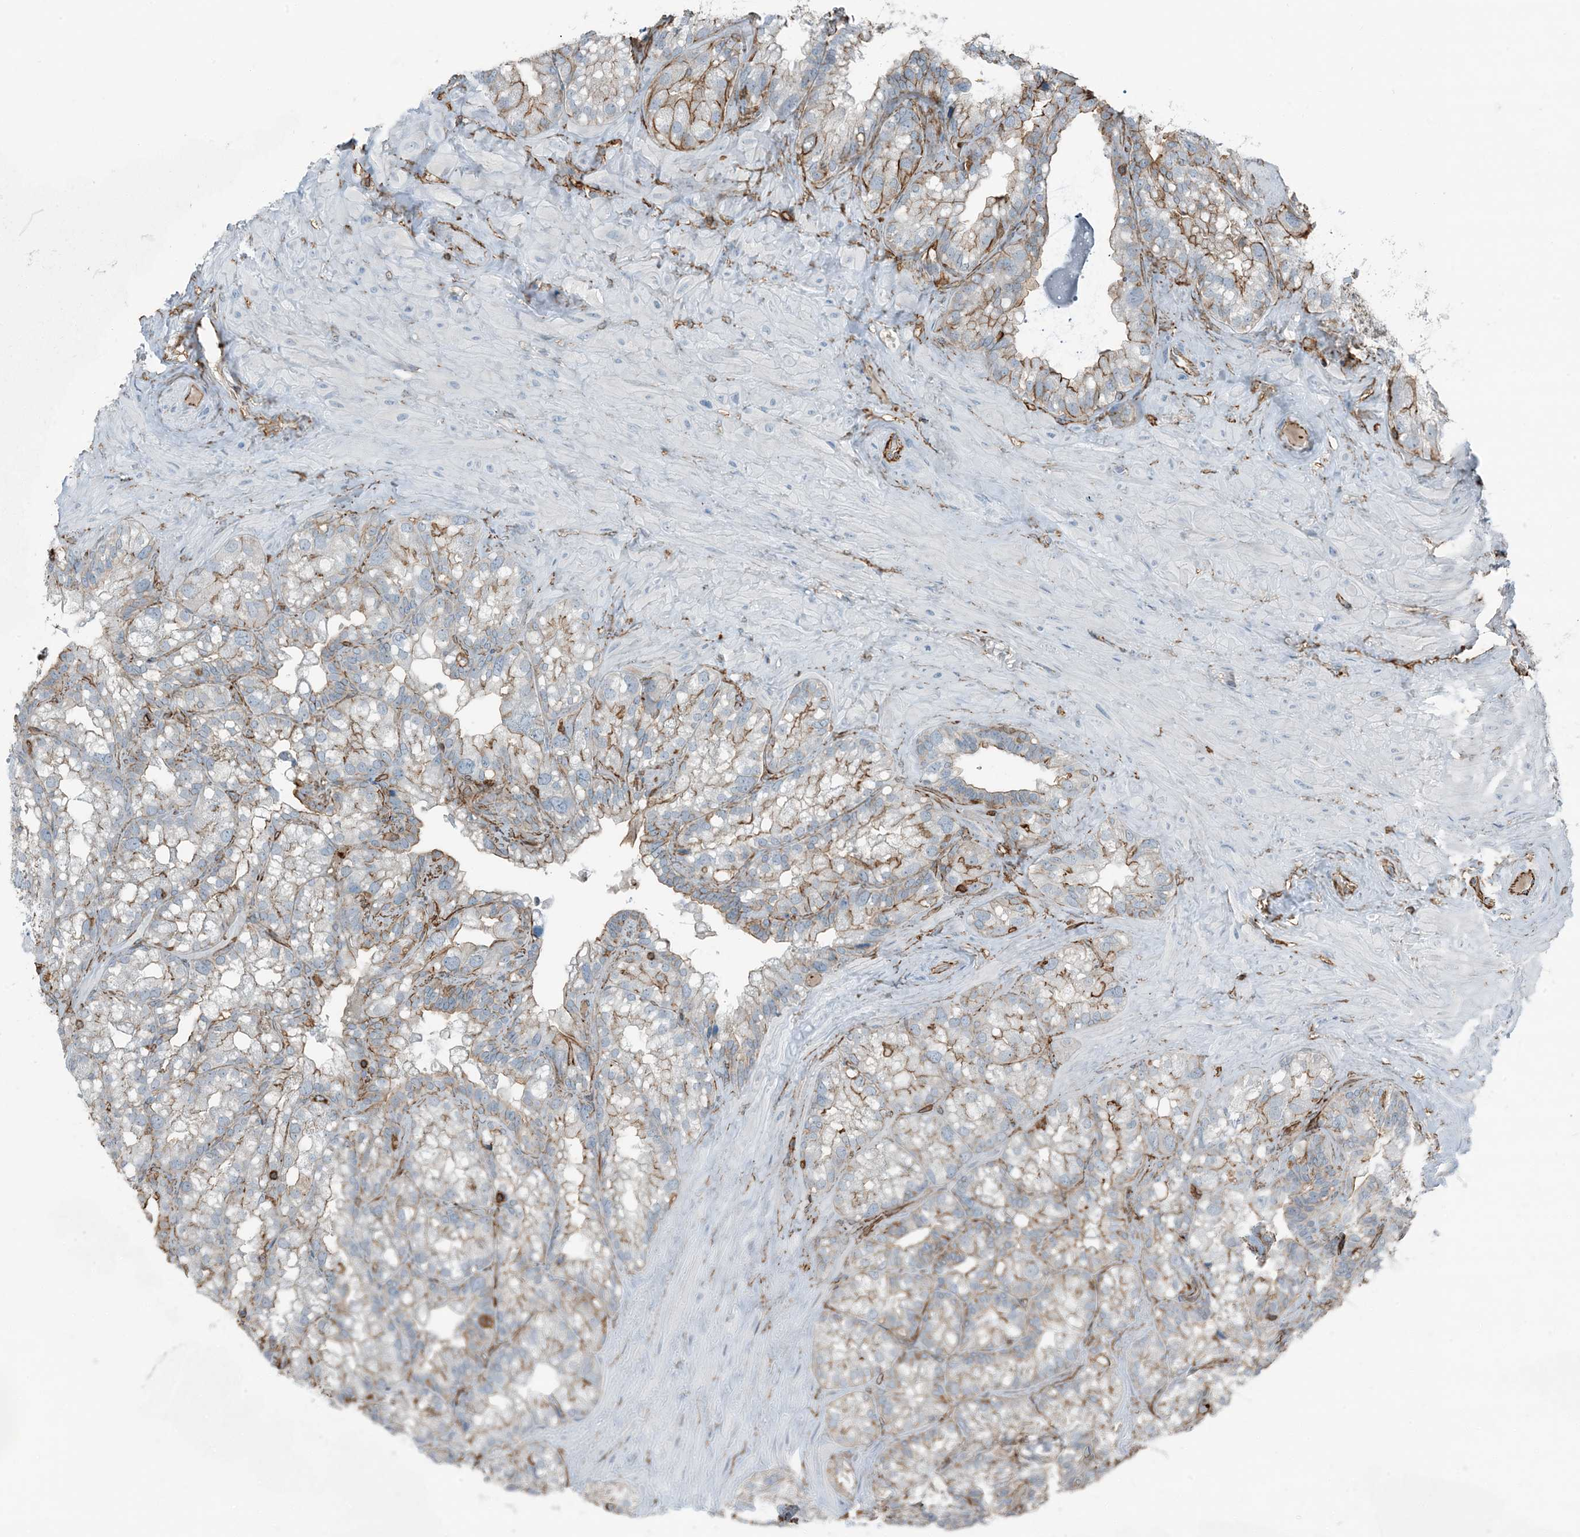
{"staining": {"intensity": "strong", "quantity": "25%-75%", "location": "cytoplasmic/membranous"}, "tissue": "seminal vesicle", "cell_type": "Glandular cells", "image_type": "normal", "snomed": [{"axis": "morphology", "description": "Normal tissue, NOS"}, {"axis": "topography", "description": "Prostate"}, {"axis": "topography", "description": "Seminal veicle"}], "caption": "High-power microscopy captured an immunohistochemistry image of benign seminal vesicle, revealing strong cytoplasmic/membranous staining in about 25%-75% of glandular cells.", "gene": "APOBEC3C", "patient": {"sex": "male", "age": 68}}